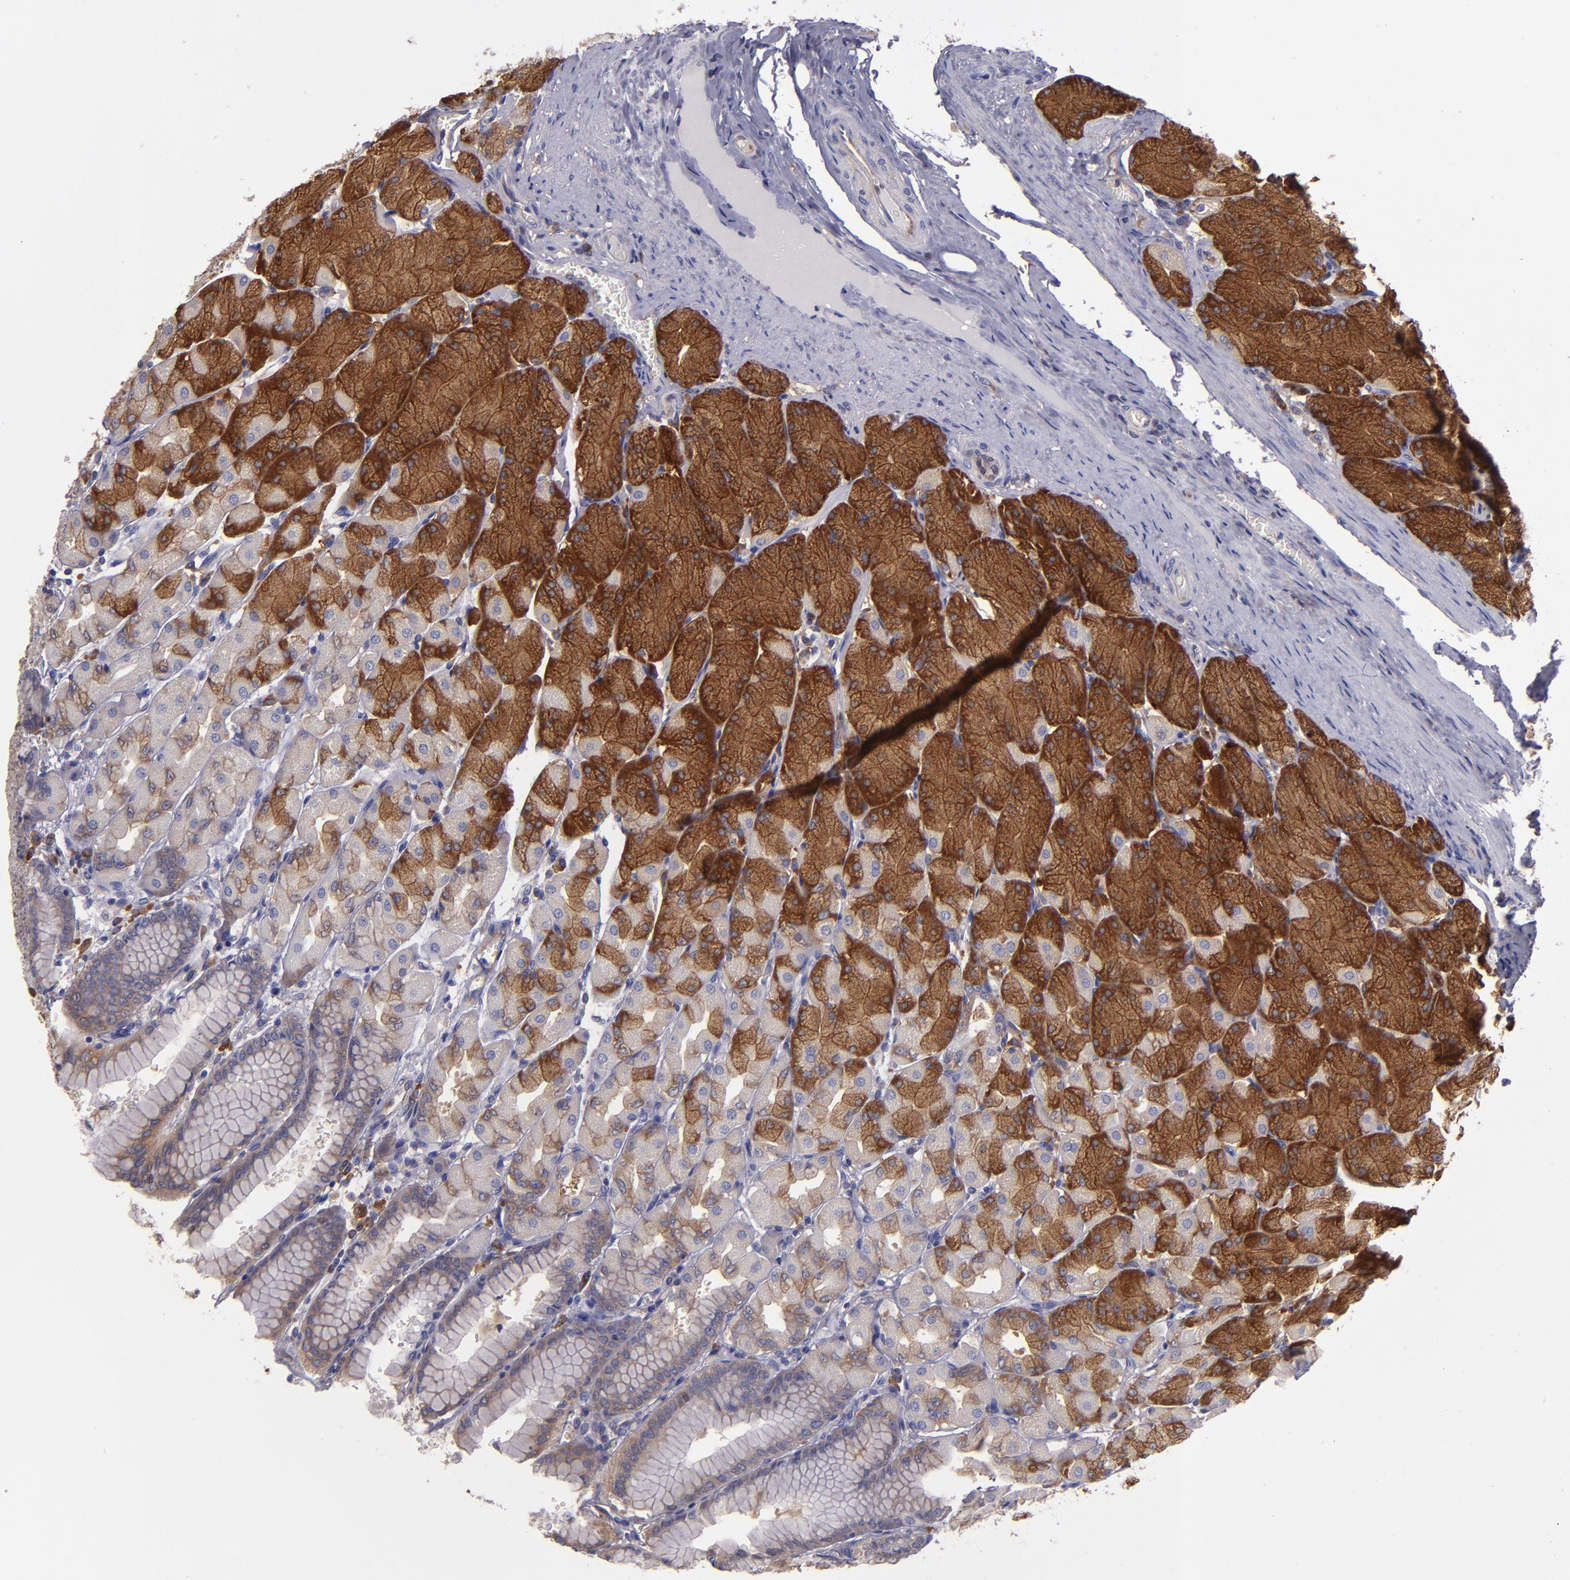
{"staining": {"intensity": "strong", "quantity": "25%-75%", "location": "cytoplasmic/membranous"}, "tissue": "stomach", "cell_type": "Glandular cells", "image_type": "normal", "snomed": [{"axis": "morphology", "description": "Normal tissue, NOS"}, {"axis": "topography", "description": "Stomach, upper"}], "caption": "A histopathology image of human stomach stained for a protein displays strong cytoplasmic/membranous brown staining in glandular cells. Nuclei are stained in blue.", "gene": "CARS1", "patient": {"sex": "female", "age": 56}}